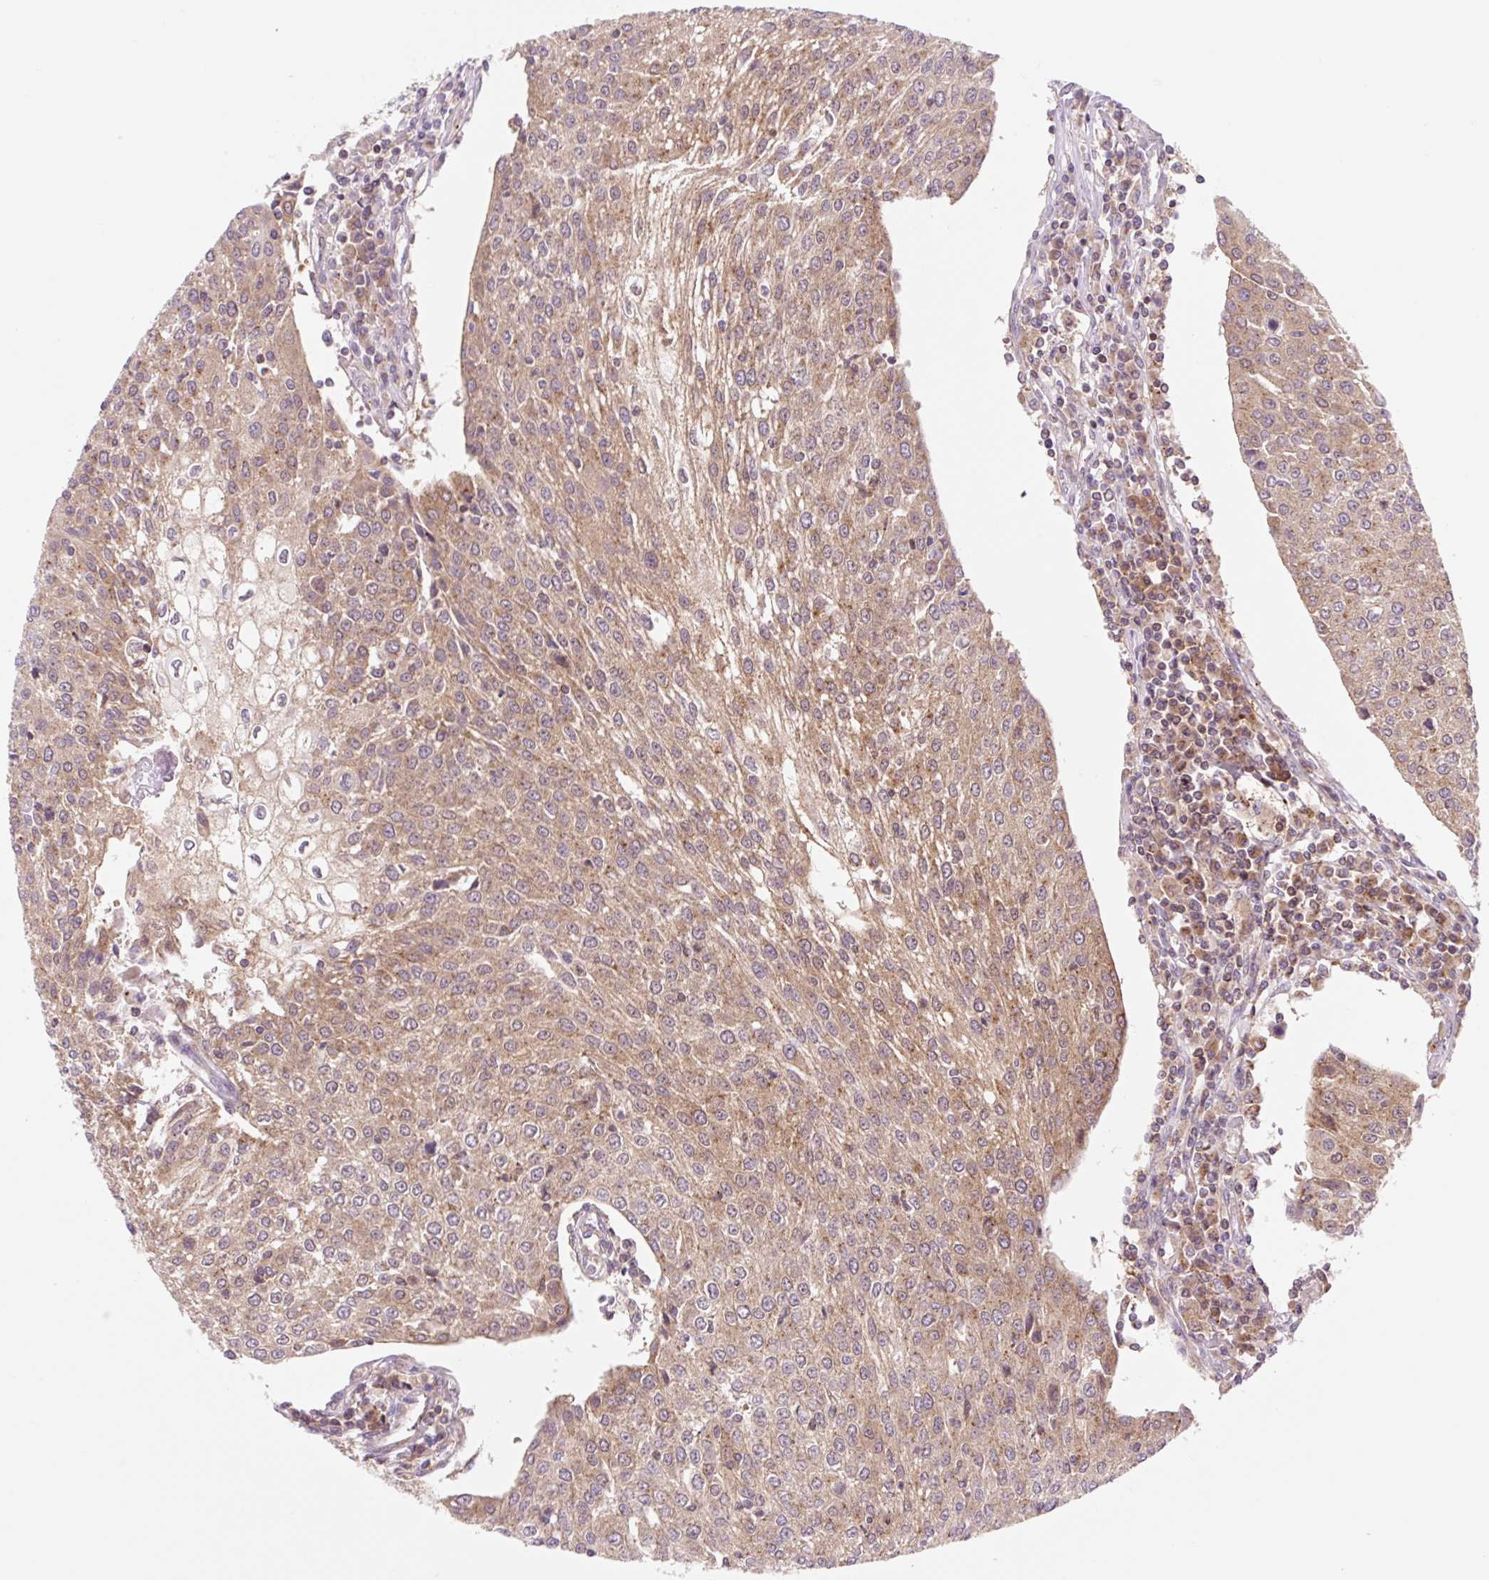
{"staining": {"intensity": "moderate", "quantity": ">75%", "location": "cytoplasmic/membranous"}, "tissue": "urothelial cancer", "cell_type": "Tumor cells", "image_type": "cancer", "snomed": [{"axis": "morphology", "description": "Urothelial carcinoma, High grade"}, {"axis": "topography", "description": "Urinary bladder"}], "caption": "High-magnification brightfield microscopy of urothelial carcinoma (high-grade) stained with DAB (brown) and counterstained with hematoxylin (blue). tumor cells exhibit moderate cytoplasmic/membranous expression is appreciated in about>75% of cells.", "gene": "VPS4A", "patient": {"sex": "female", "age": 85}}